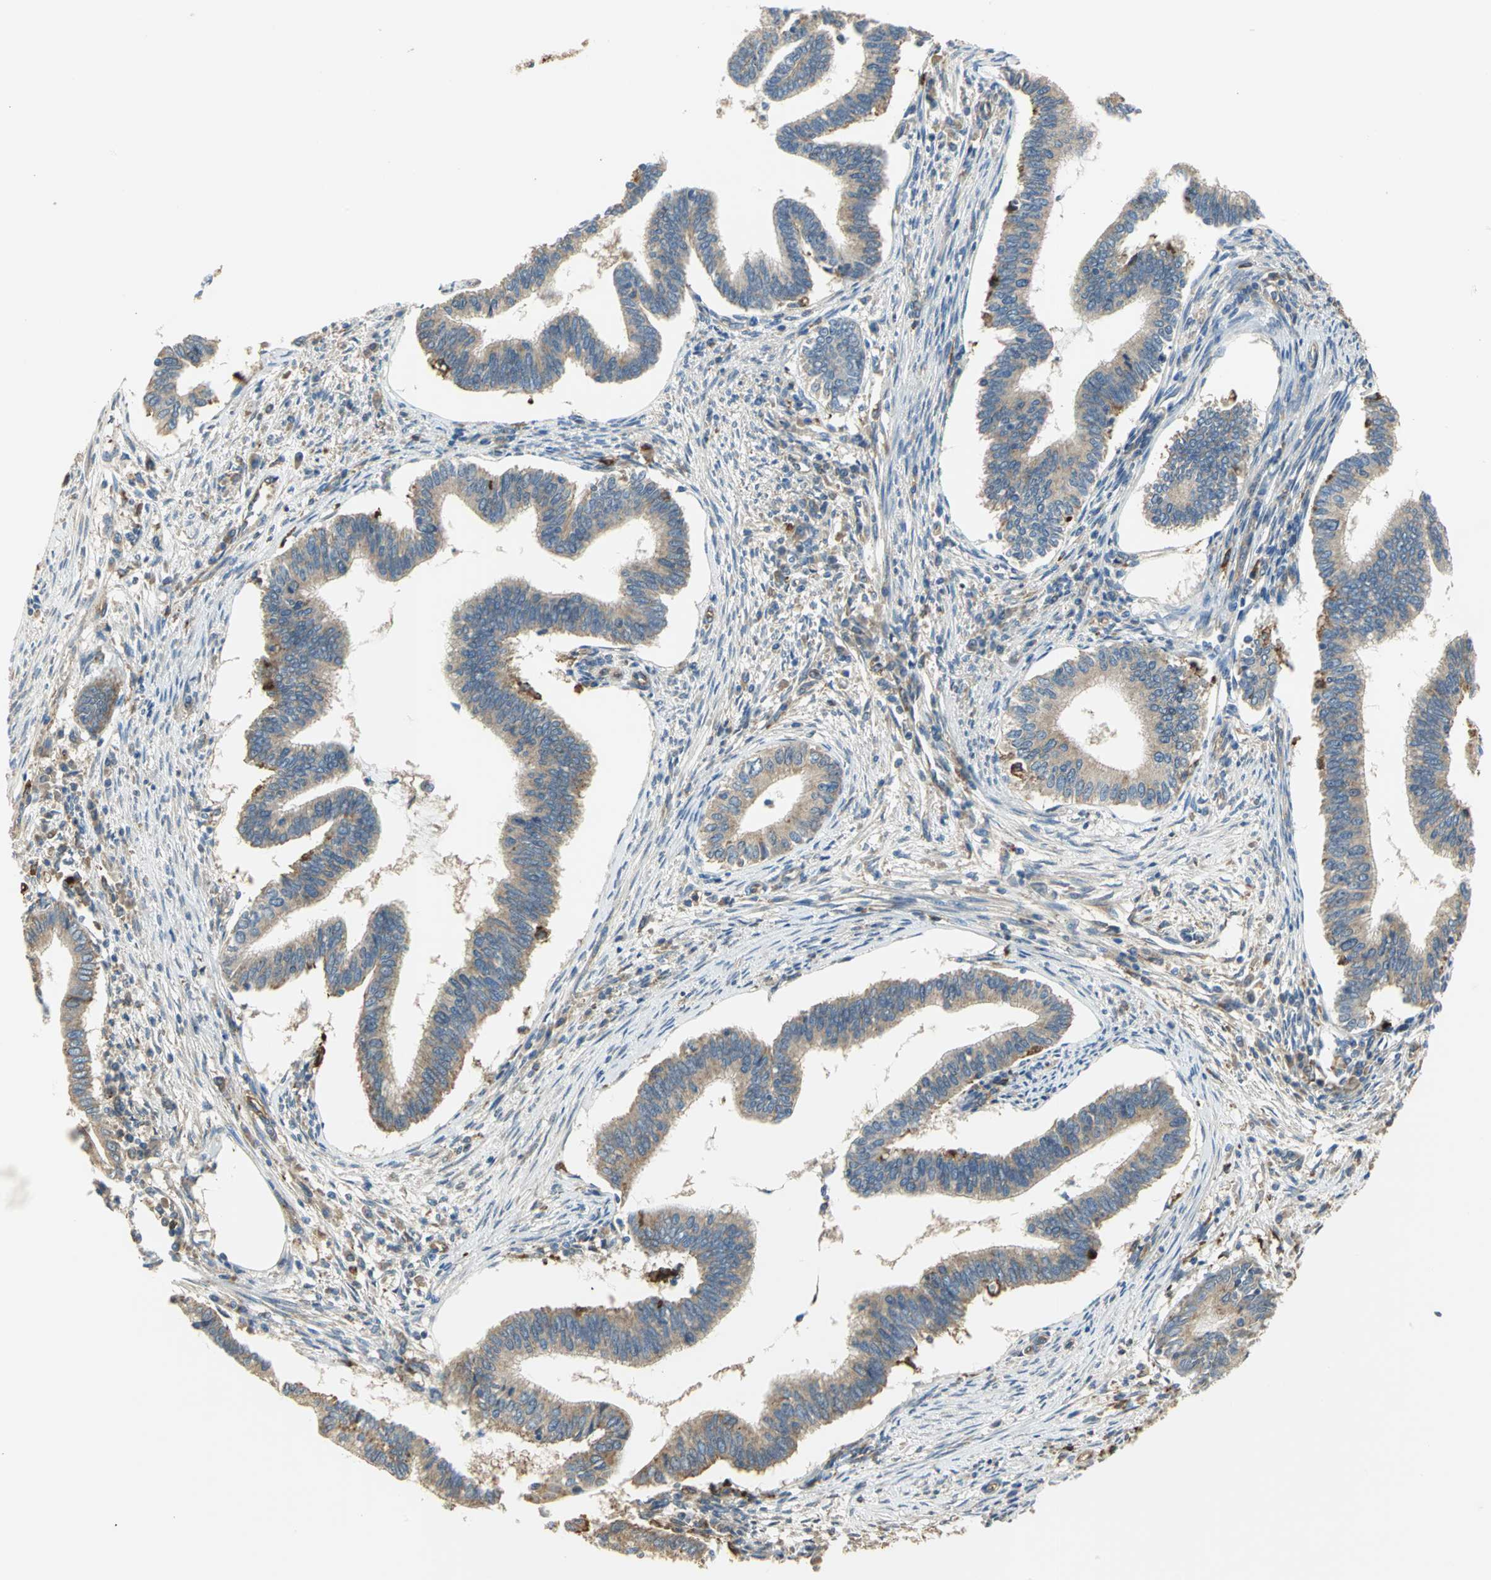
{"staining": {"intensity": "weak", "quantity": "25%-75%", "location": "cytoplasmic/membranous"}, "tissue": "cervical cancer", "cell_type": "Tumor cells", "image_type": "cancer", "snomed": [{"axis": "morphology", "description": "Adenocarcinoma, NOS"}, {"axis": "topography", "description": "Cervix"}], "caption": "An IHC micrograph of neoplastic tissue is shown. Protein staining in brown highlights weak cytoplasmic/membranous positivity in cervical cancer (adenocarcinoma) within tumor cells. (DAB (3,3'-diaminobenzidine) IHC with brightfield microscopy, high magnification).", "gene": "DIAPH2", "patient": {"sex": "female", "age": 36}}